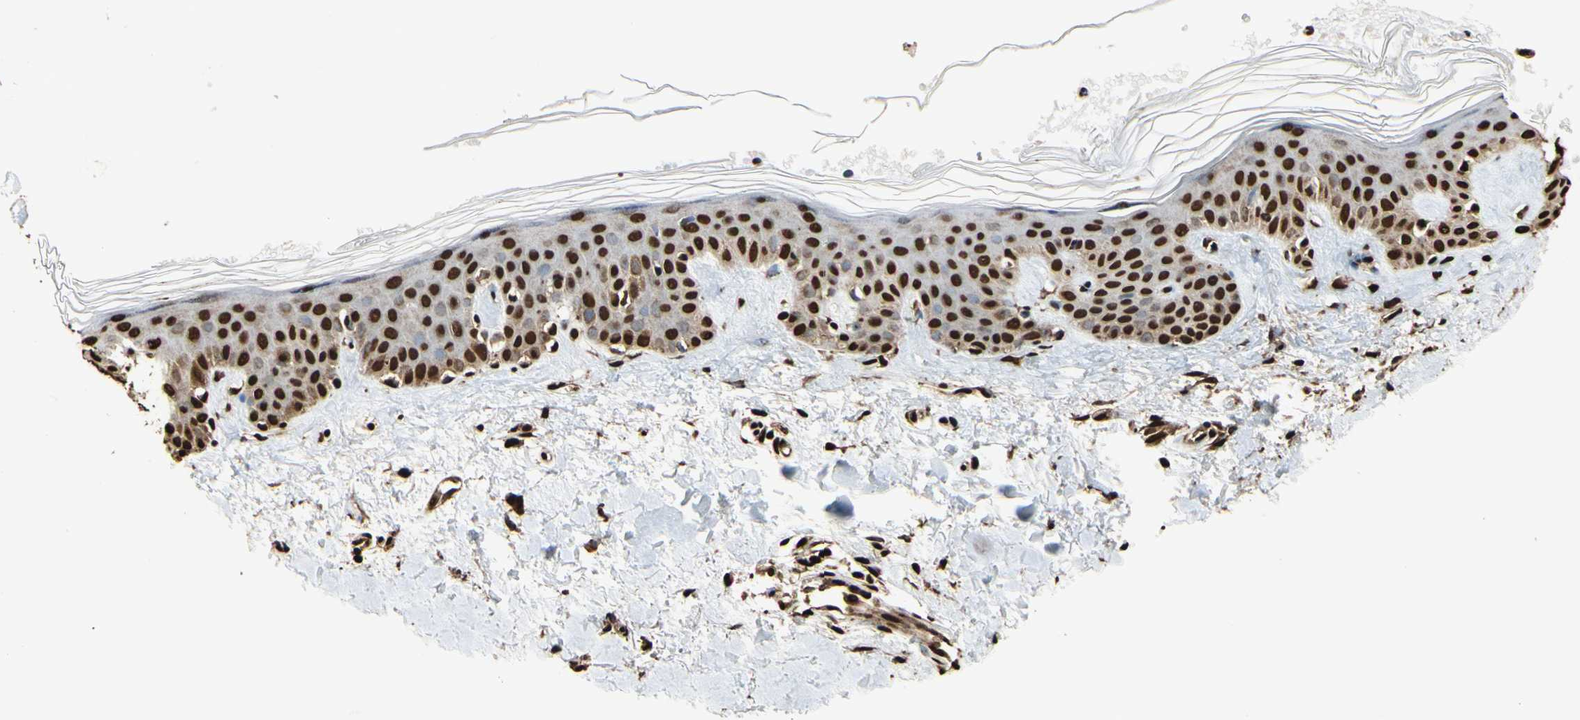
{"staining": {"intensity": "strong", "quantity": ">75%", "location": "cytoplasmic/membranous,nuclear"}, "tissue": "skin", "cell_type": "Fibroblasts", "image_type": "normal", "snomed": [{"axis": "morphology", "description": "Normal tissue, NOS"}, {"axis": "topography", "description": "Skin"}], "caption": "Immunohistochemistry of unremarkable human skin reveals high levels of strong cytoplasmic/membranous,nuclear staining in about >75% of fibroblasts. The protein is shown in brown color, while the nuclei are stained blue.", "gene": "HNRNPK", "patient": {"sex": "male", "age": 67}}